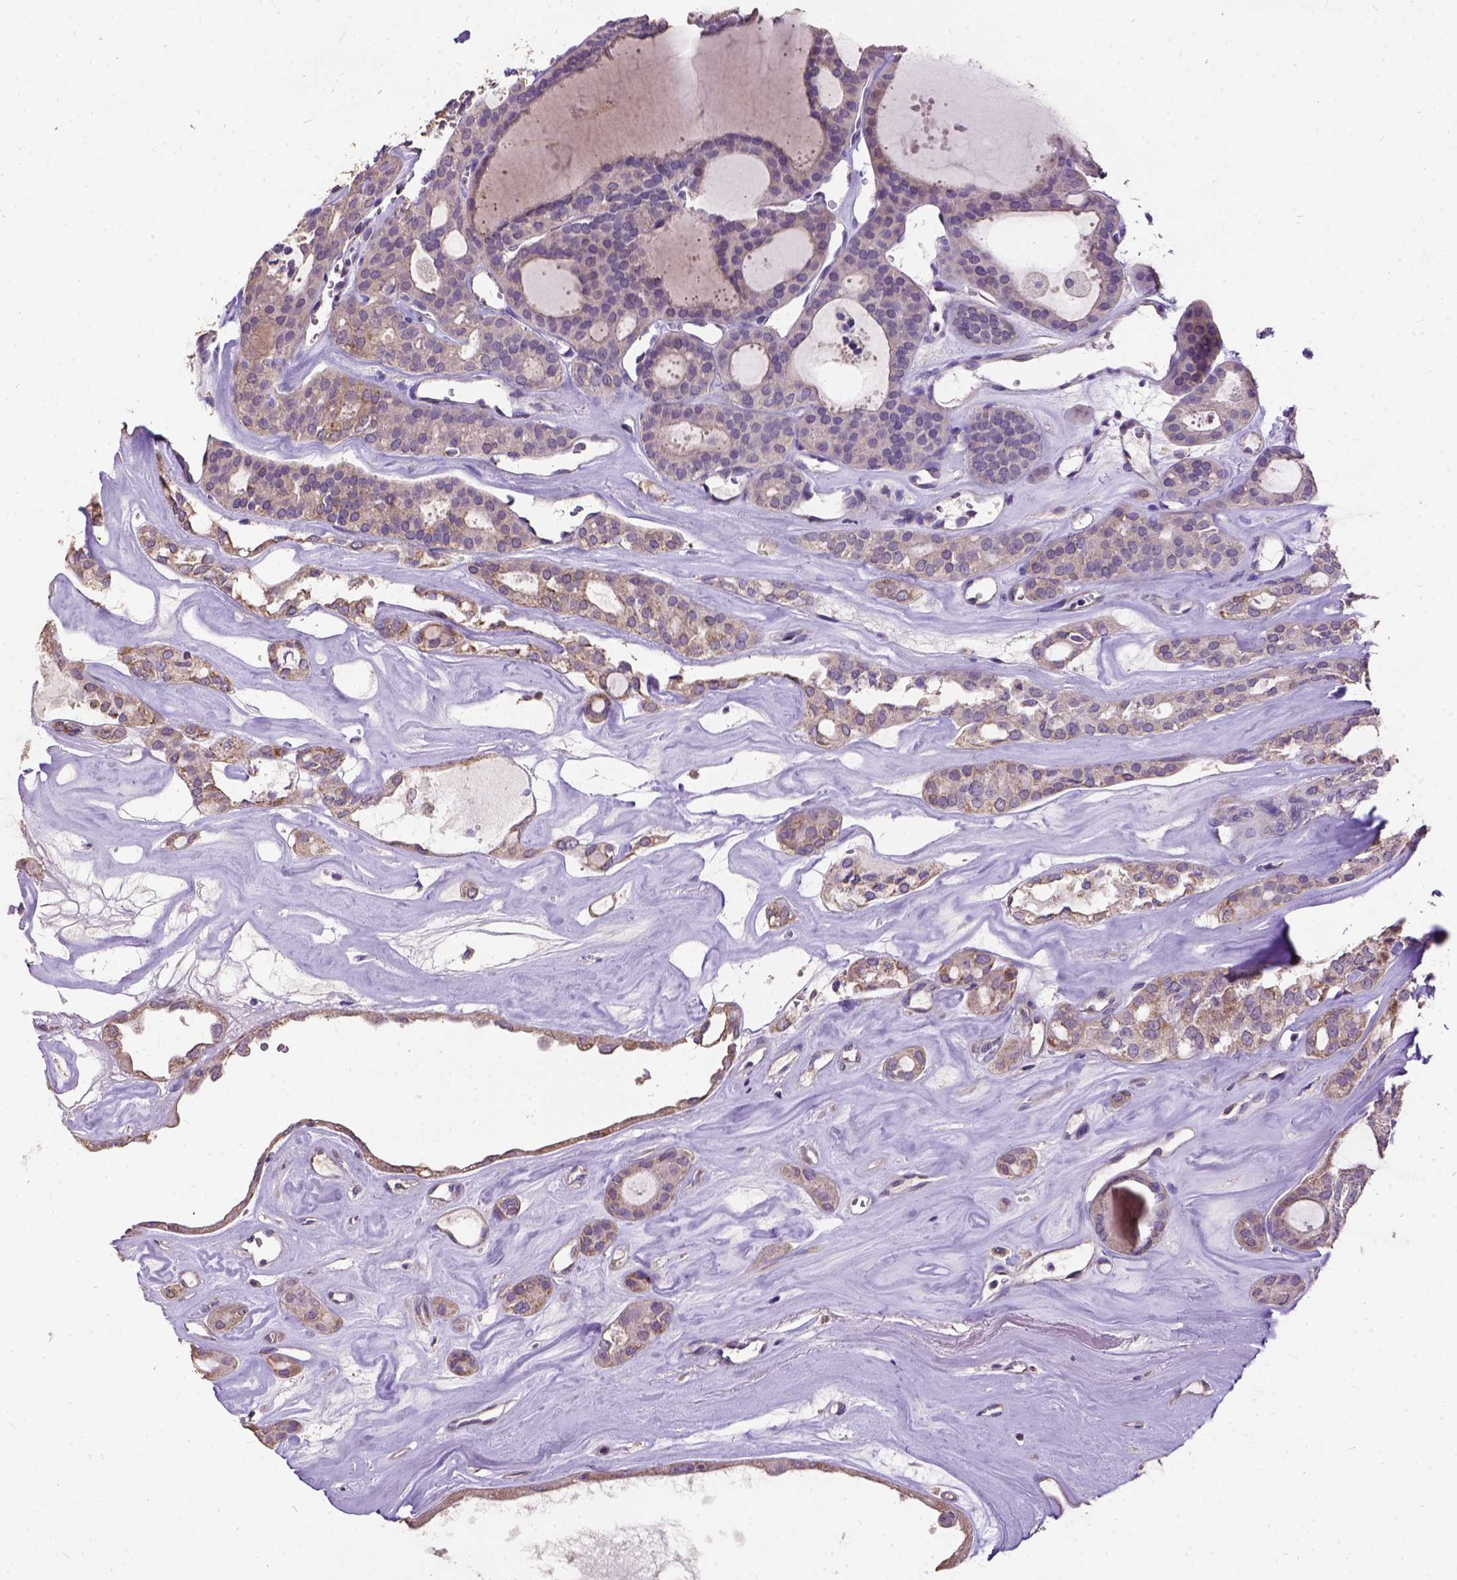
{"staining": {"intensity": "weak", "quantity": "<25%", "location": "cytoplasmic/membranous"}, "tissue": "thyroid cancer", "cell_type": "Tumor cells", "image_type": "cancer", "snomed": [{"axis": "morphology", "description": "Follicular adenoma carcinoma, NOS"}, {"axis": "topography", "description": "Thyroid gland"}], "caption": "Tumor cells are negative for protein expression in human thyroid cancer (follicular adenoma carcinoma).", "gene": "DQX1", "patient": {"sex": "male", "age": 75}}